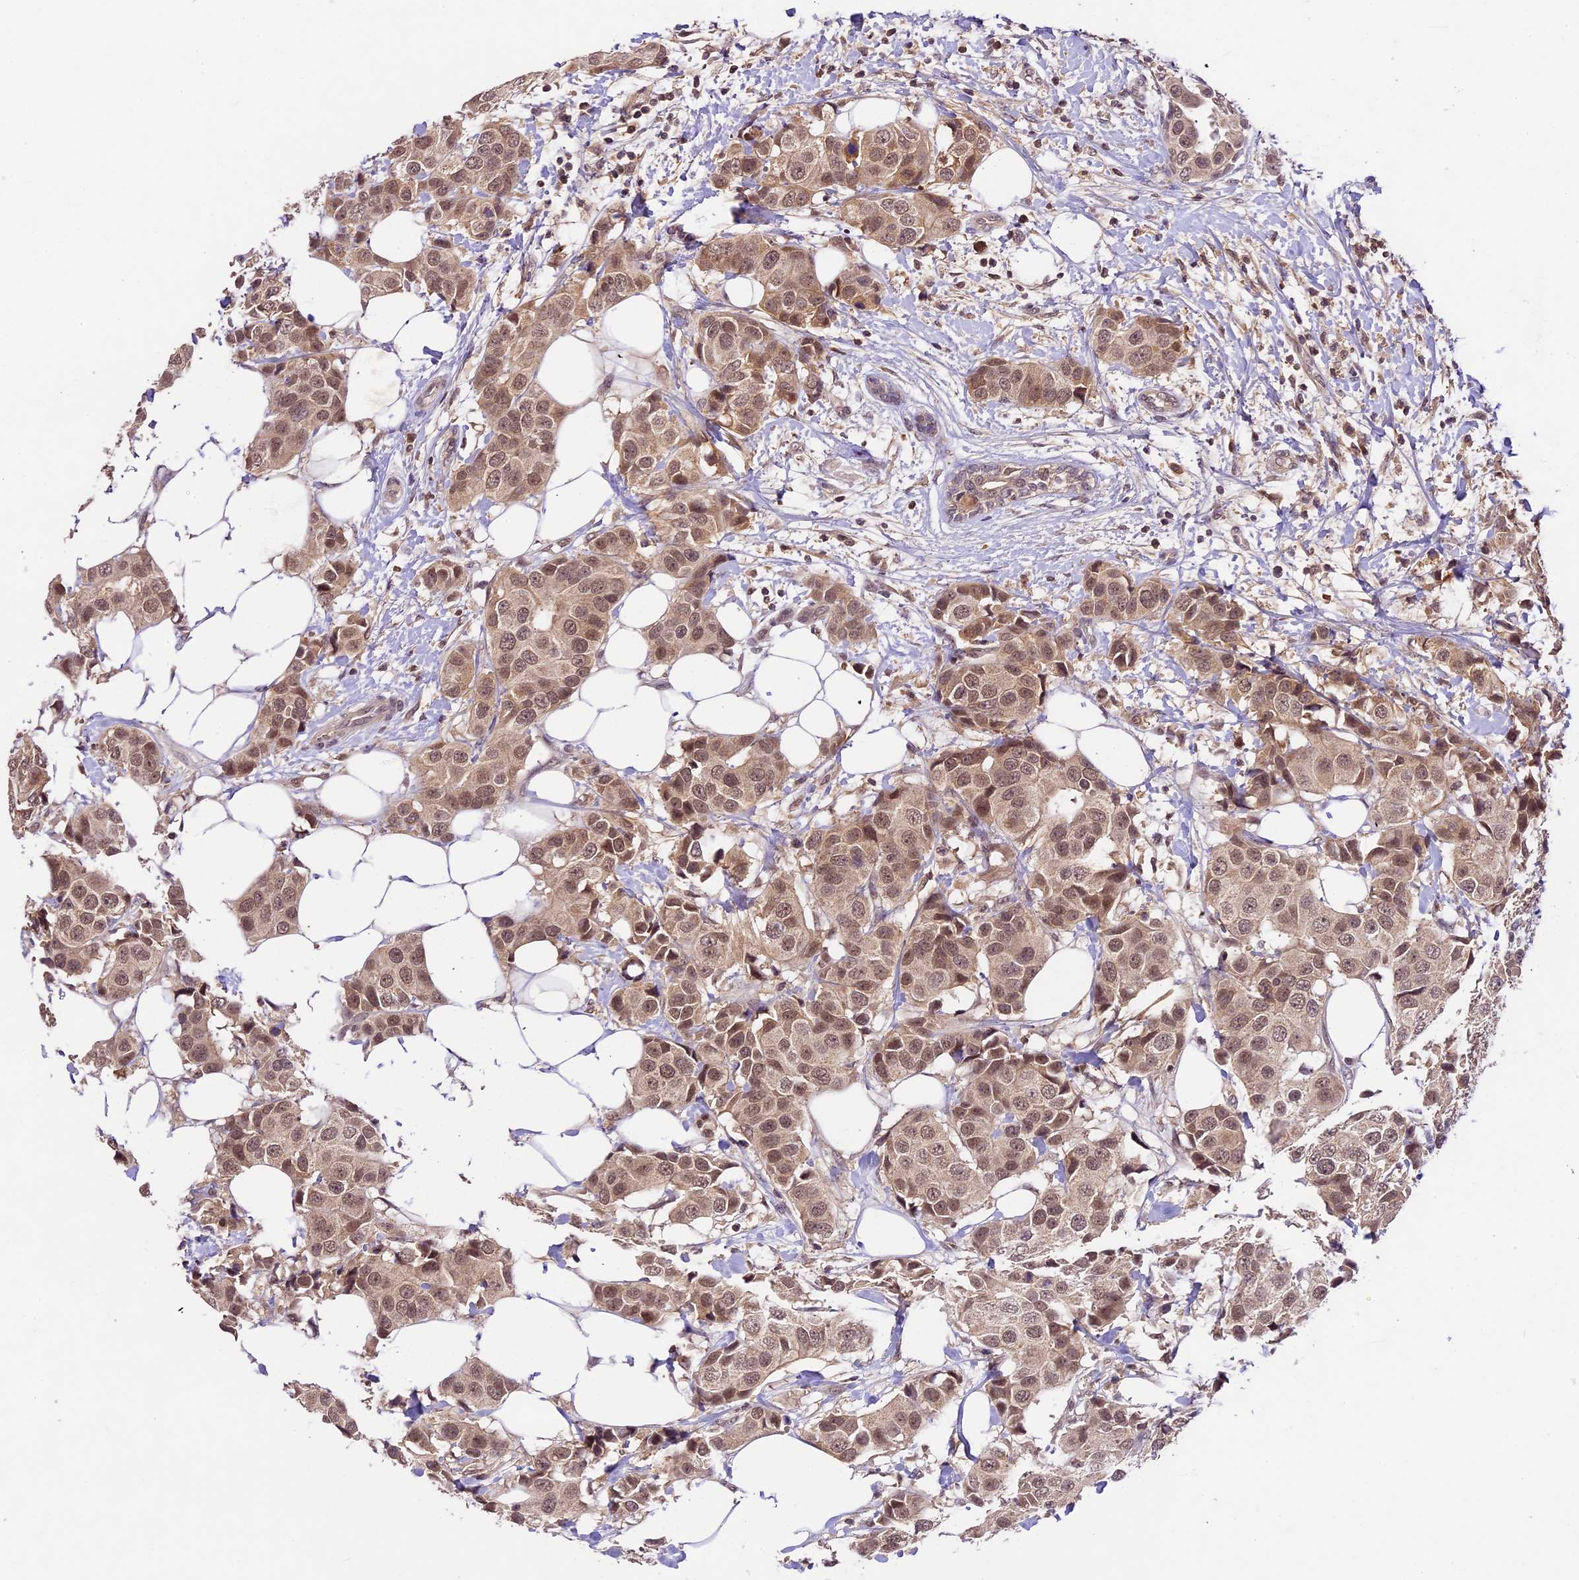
{"staining": {"intensity": "moderate", "quantity": ">75%", "location": "cytoplasmic/membranous,nuclear"}, "tissue": "breast cancer", "cell_type": "Tumor cells", "image_type": "cancer", "snomed": [{"axis": "morphology", "description": "Normal tissue, NOS"}, {"axis": "morphology", "description": "Duct carcinoma"}, {"axis": "topography", "description": "Breast"}], "caption": "An image of breast cancer (invasive ductal carcinoma) stained for a protein exhibits moderate cytoplasmic/membranous and nuclear brown staining in tumor cells.", "gene": "ATP10A", "patient": {"sex": "female", "age": 39}}